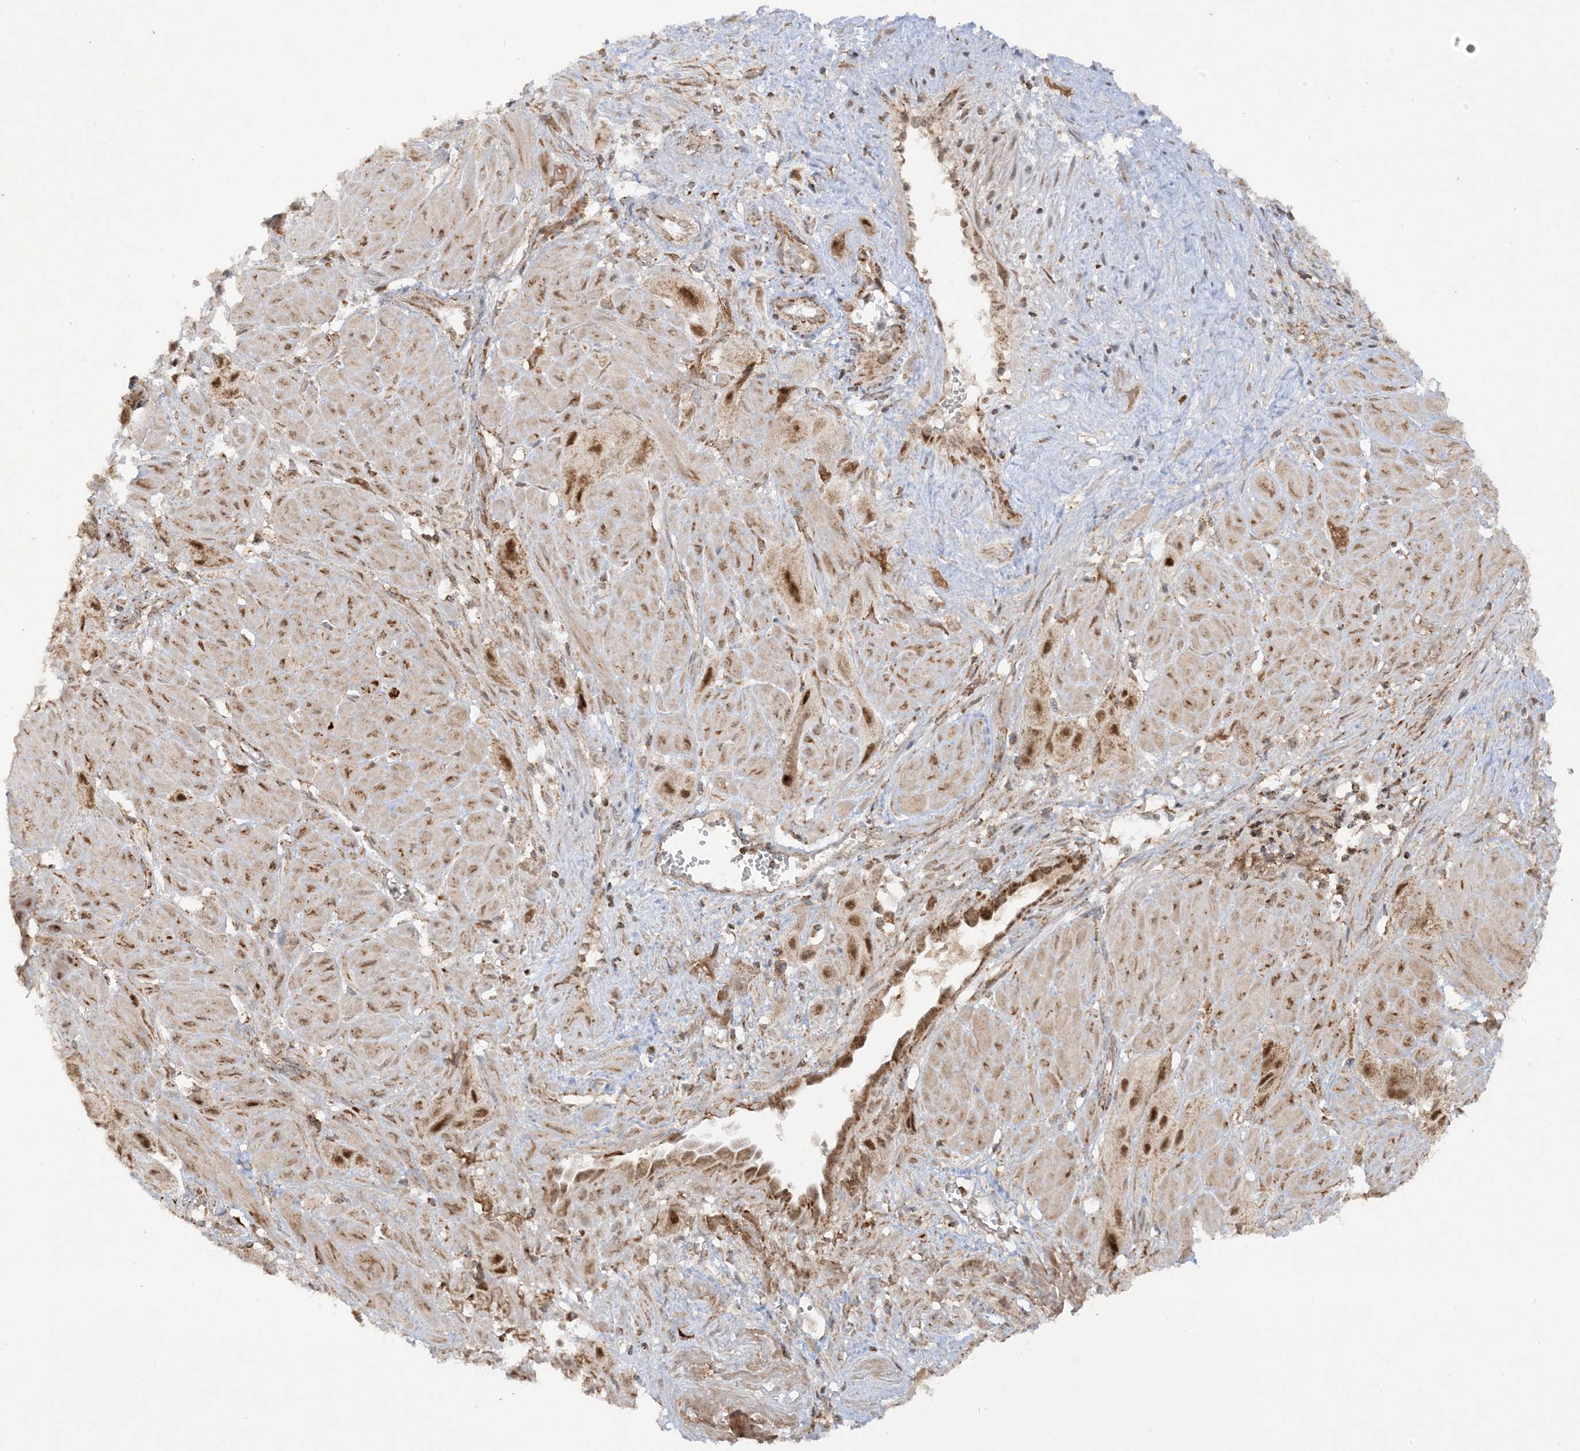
{"staining": {"intensity": "strong", "quantity": ">75%", "location": "cytoplasmic/membranous"}, "tissue": "cervical cancer", "cell_type": "Tumor cells", "image_type": "cancer", "snomed": [{"axis": "morphology", "description": "Squamous cell carcinoma, NOS"}, {"axis": "topography", "description": "Cervix"}], "caption": "DAB (3,3'-diaminobenzidine) immunohistochemical staining of cervical squamous cell carcinoma exhibits strong cytoplasmic/membranous protein positivity in about >75% of tumor cells. (brown staining indicates protein expression, while blue staining denotes nuclei).", "gene": "NDUFAF3", "patient": {"sex": "female", "age": 34}}